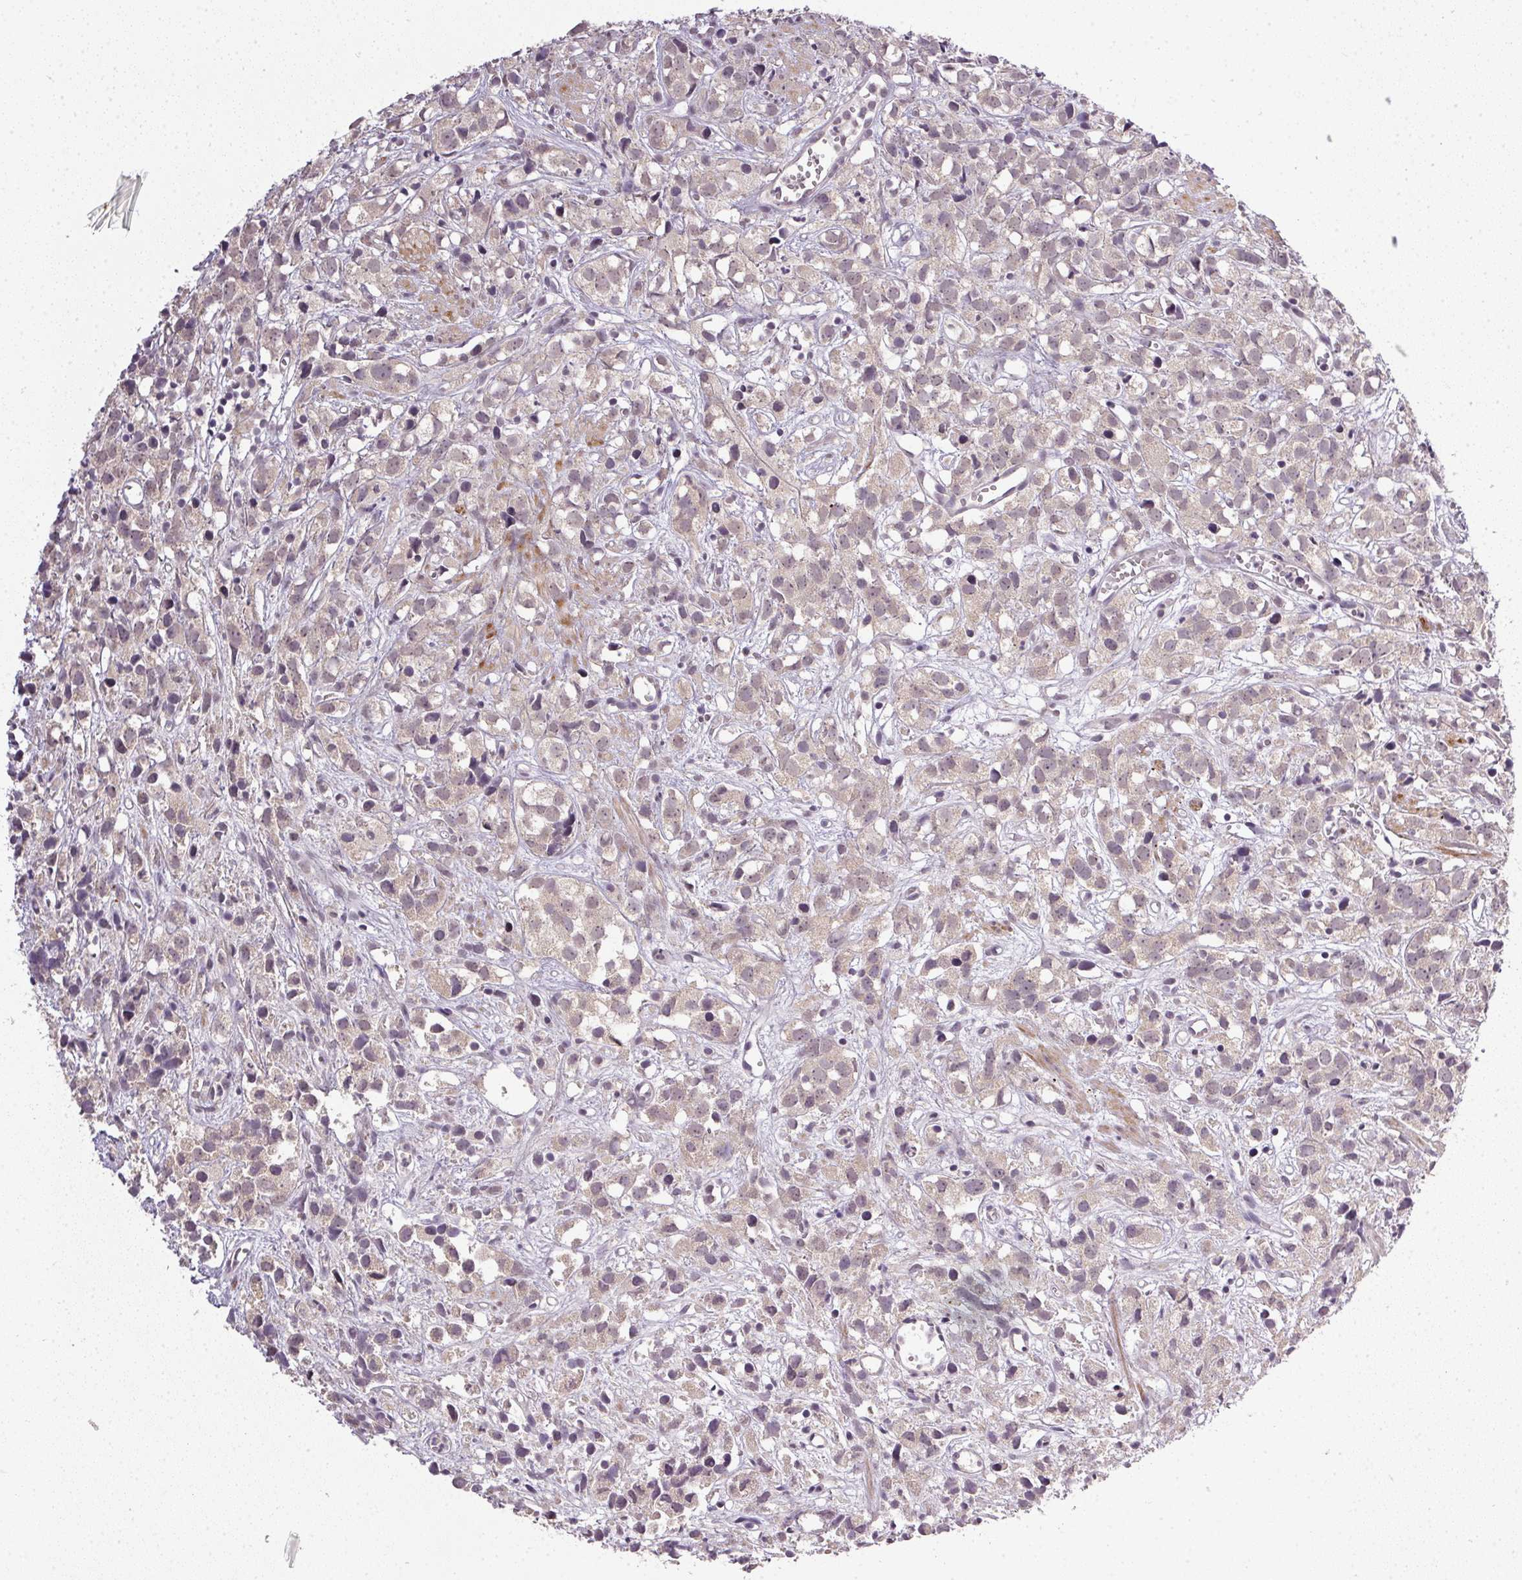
{"staining": {"intensity": "weak", "quantity": "<25%", "location": "cytoplasmic/membranous"}, "tissue": "prostate cancer", "cell_type": "Tumor cells", "image_type": "cancer", "snomed": [{"axis": "morphology", "description": "Adenocarcinoma, High grade"}, {"axis": "topography", "description": "Prostate"}], "caption": "High power microscopy histopathology image of an immunohistochemistry (IHC) image of prostate cancer (high-grade adenocarcinoma), revealing no significant staining in tumor cells.", "gene": "PPP4R4", "patient": {"sex": "male", "age": 68}}